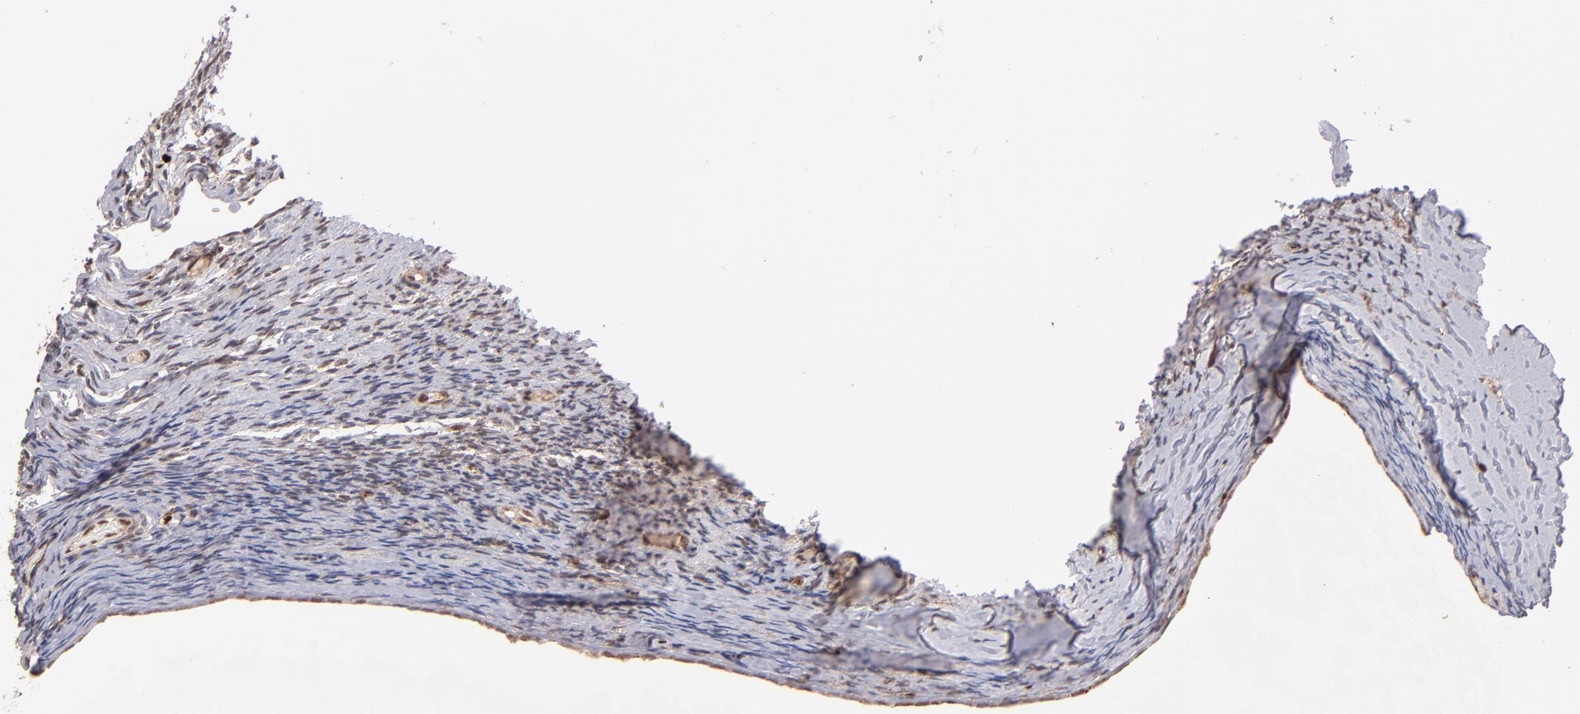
{"staining": {"intensity": "moderate", "quantity": ">75%", "location": "cytoplasmic/membranous,nuclear"}, "tissue": "ovary", "cell_type": "Follicle cells", "image_type": "normal", "snomed": [{"axis": "morphology", "description": "Normal tissue, NOS"}, {"axis": "topography", "description": "Ovary"}], "caption": "Brown immunohistochemical staining in unremarkable human ovary exhibits moderate cytoplasmic/membranous,nuclear expression in about >75% of follicle cells.", "gene": "TOP1MT", "patient": {"sex": "female", "age": 60}}